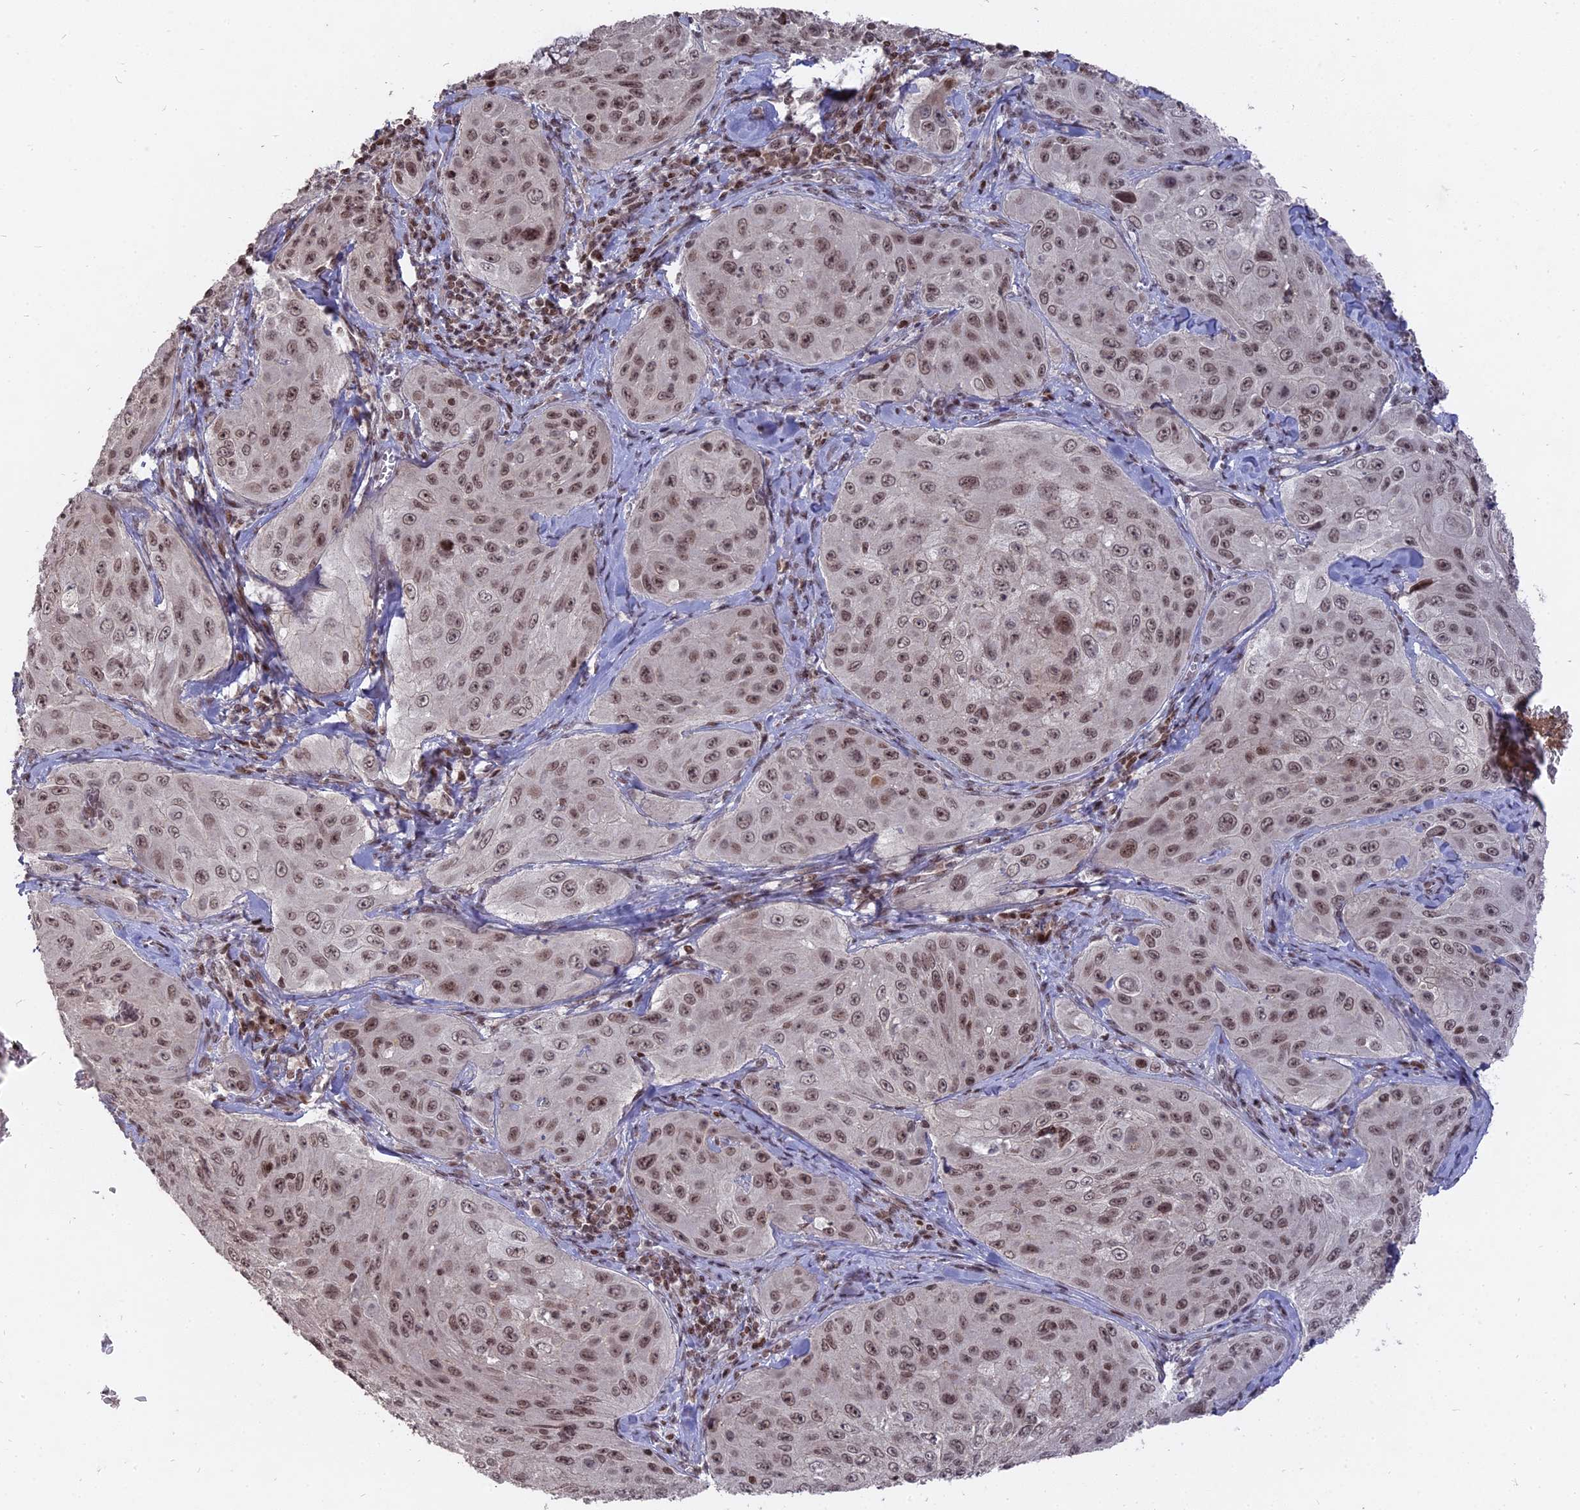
{"staining": {"intensity": "moderate", "quantity": ">75%", "location": "nuclear"}, "tissue": "cervical cancer", "cell_type": "Tumor cells", "image_type": "cancer", "snomed": [{"axis": "morphology", "description": "Squamous cell carcinoma, NOS"}, {"axis": "topography", "description": "Cervix"}], "caption": "This image exhibits IHC staining of squamous cell carcinoma (cervical), with medium moderate nuclear expression in about >75% of tumor cells.", "gene": "NR1H3", "patient": {"sex": "female", "age": 42}}